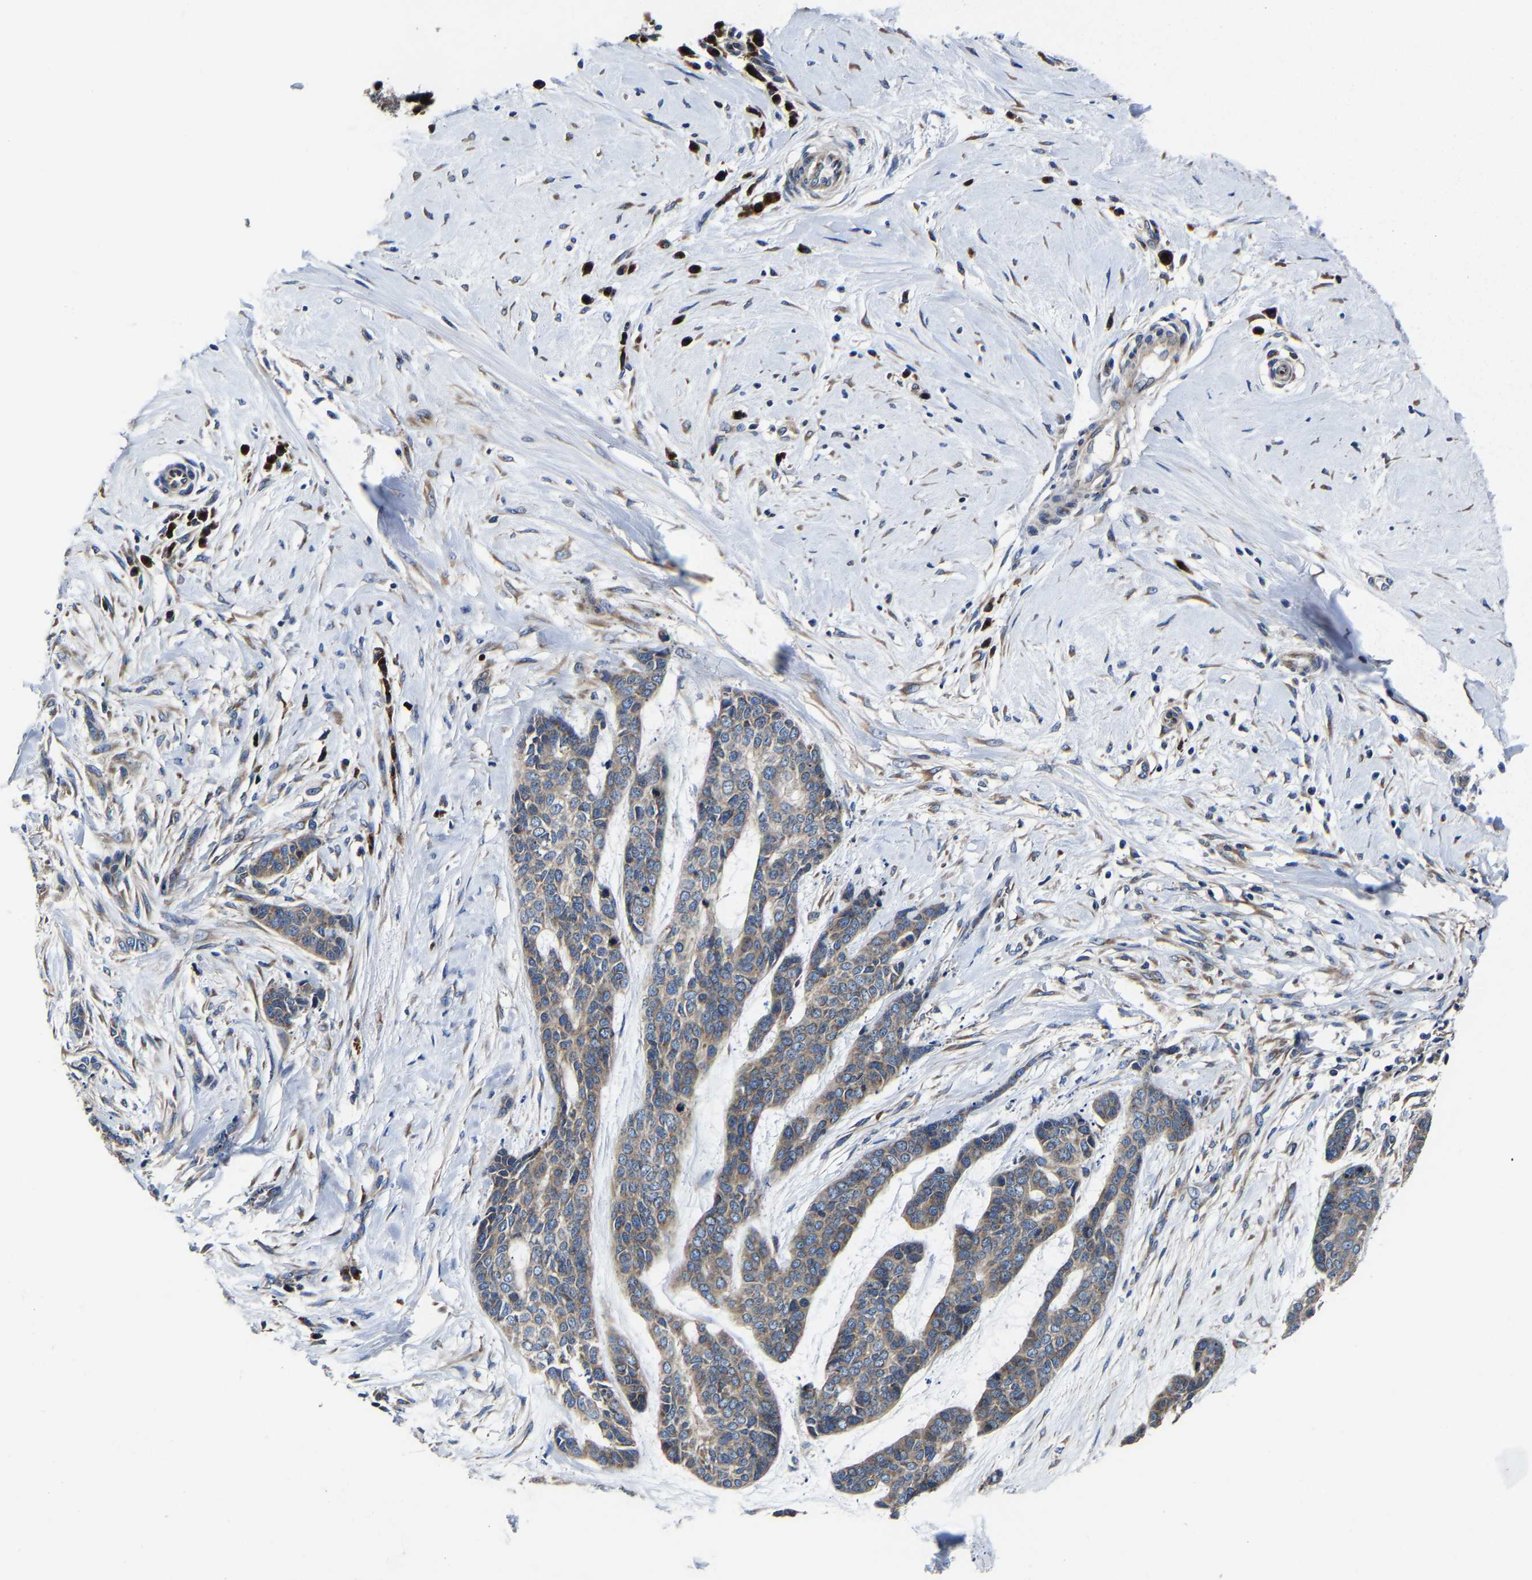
{"staining": {"intensity": "weak", "quantity": ">75%", "location": "cytoplasmic/membranous"}, "tissue": "skin cancer", "cell_type": "Tumor cells", "image_type": "cancer", "snomed": [{"axis": "morphology", "description": "Basal cell carcinoma"}, {"axis": "topography", "description": "Skin"}], "caption": "Immunohistochemical staining of human skin cancer (basal cell carcinoma) displays low levels of weak cytoplasmic/membranous protein staining in about >75% of tumor cells.", "gene": "EBAG9", "patient": {"sex": "female", "age": 64}}